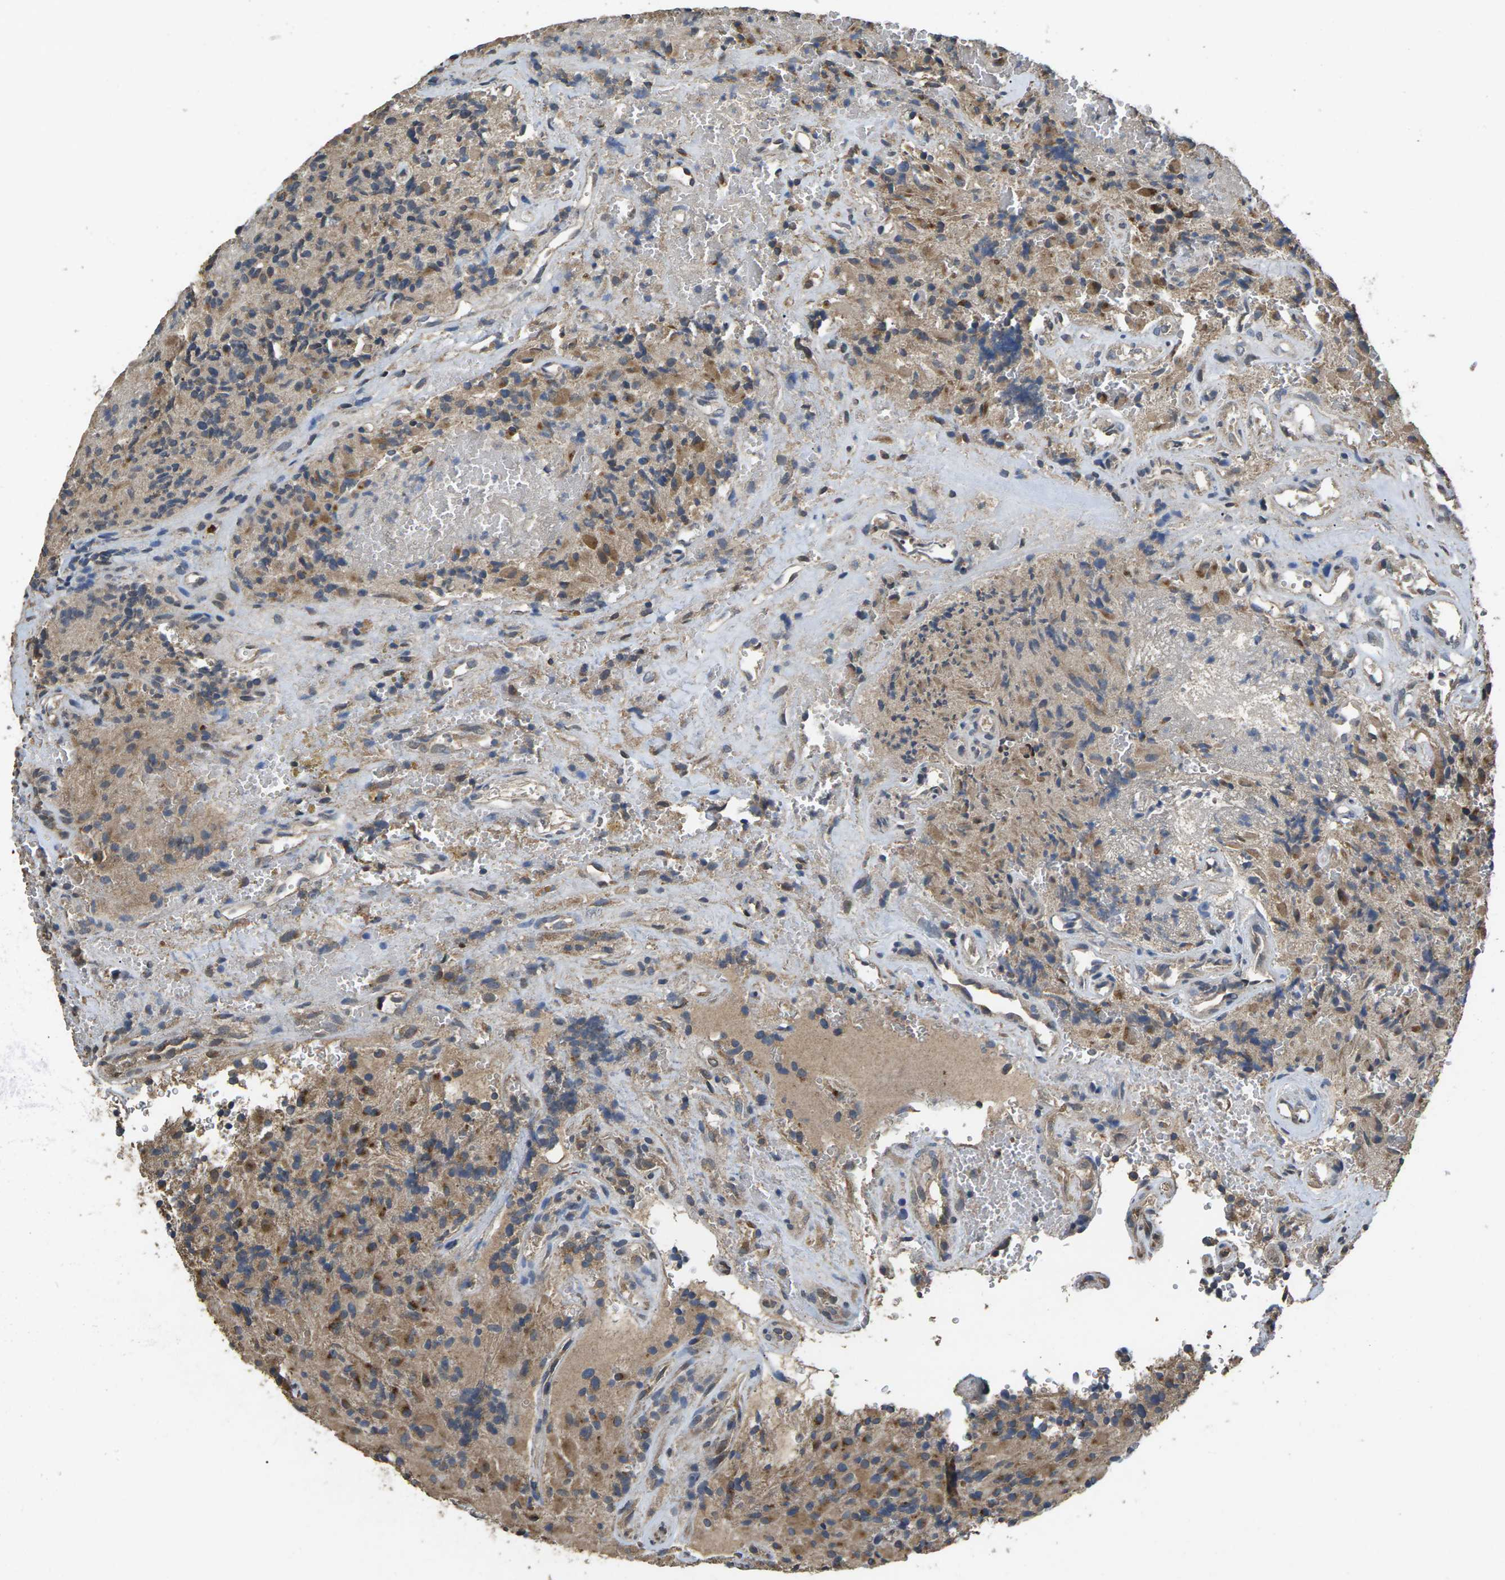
{"staining": {"intensity": "moderate", "quantity": "25%-75%", "location": "cytoplasmic/membranous"}, "tissue": "glioma", "cell_type": "Tumor cells", "image_type": "cancer", "snomed": [{"axis": "morphology", "description": "Glioma, malignant, High grade"}, {"axis": "topography", "description": "Brain"}], "caption": "Immunohistochemical staining of human glioma reveals moderate cytoplasmic/membranous protein positivity in about 25%-75% of tumor cells.", "gene": "B4GAT1", "patient": {"sex": "male", "age": 71}}